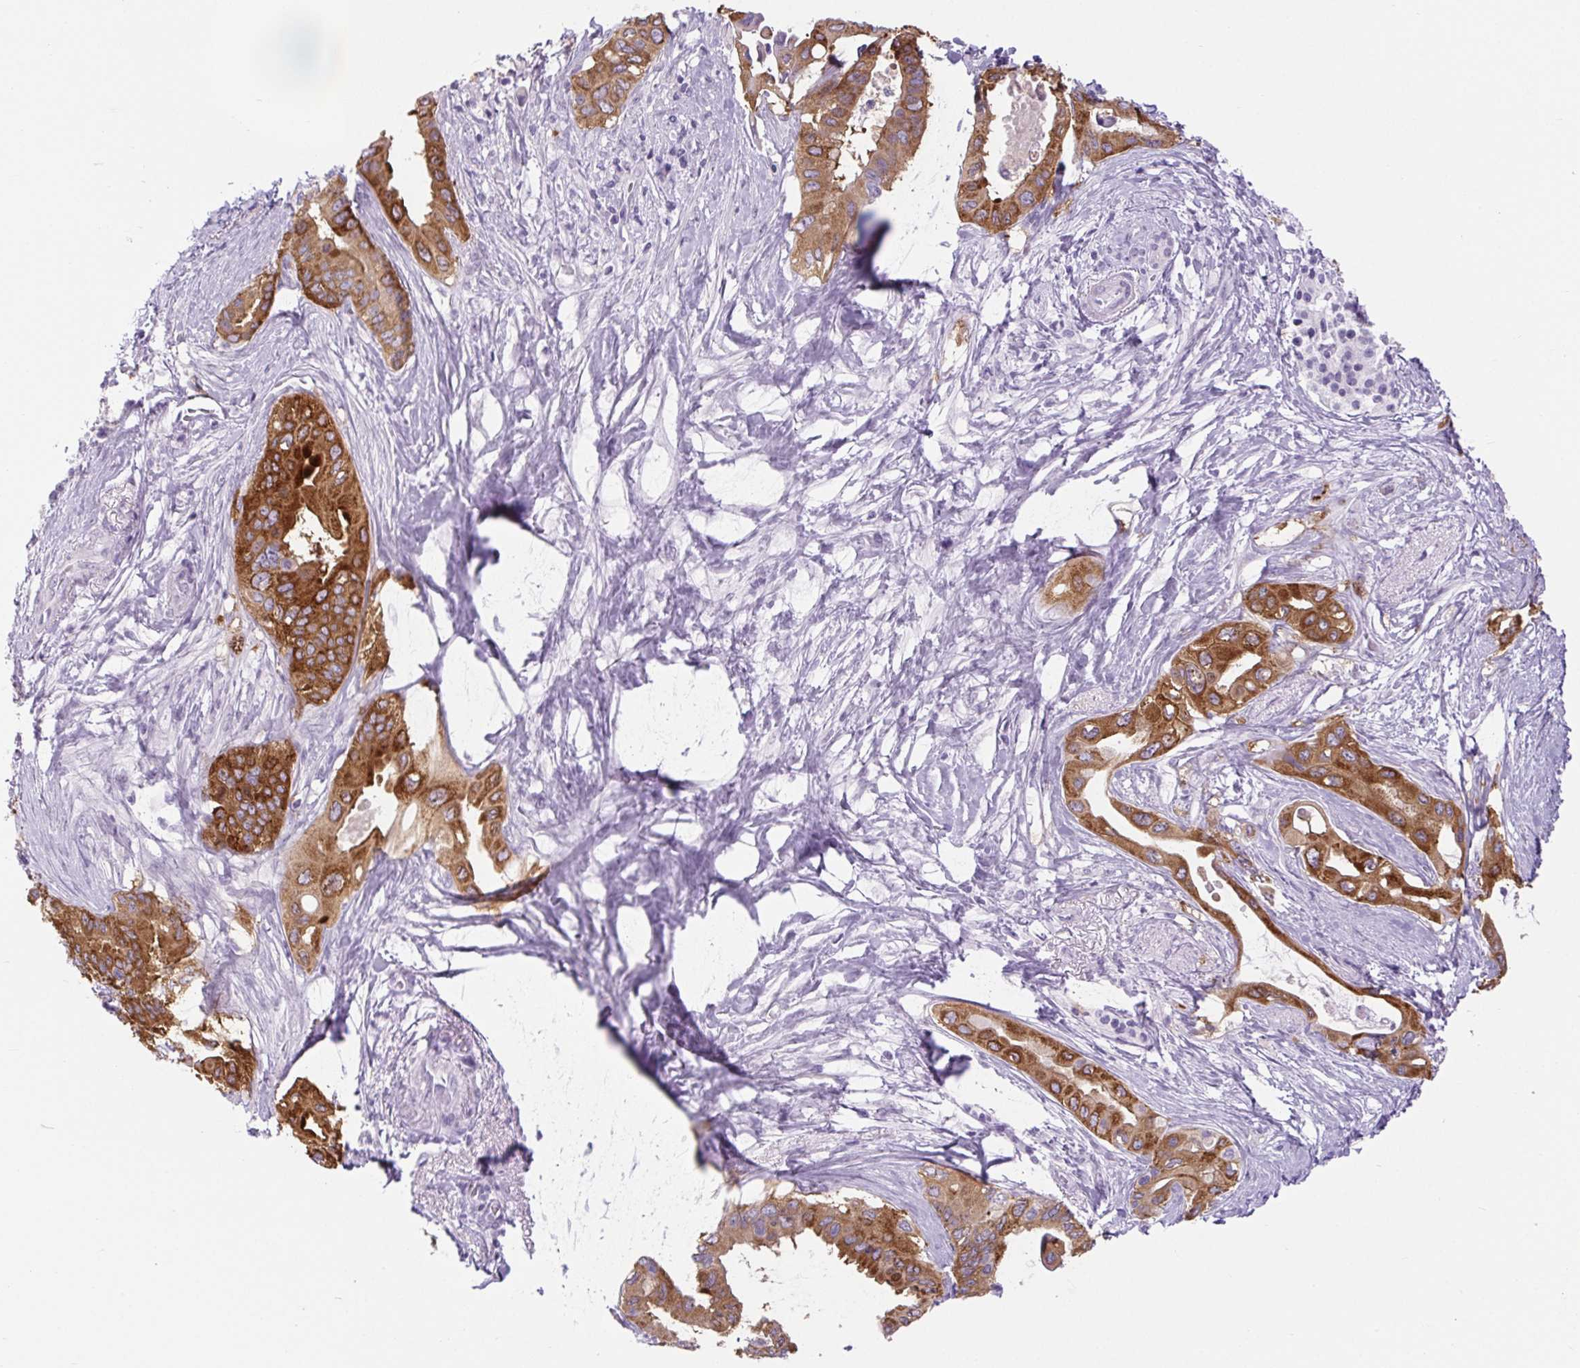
{"staining": {"intensity": "strong", "quantity": ">75%", "location": "cytoplasmic/membranous"}, "tissue": "pancreatic cancer", "cell_type": "Tumor cells", "image_type": "cancer", "snomed": [{"axis": "morphology", "description": "Adenocarcinoma, NOS"}, {"axis": "topography", "description": "Pancreas"}], "caption": "Immunohistochemical staining of human pancreatic adenocarcinoma demonstrates high levels of strong cytoplasmic/membranous positivity in approximately >75% of tumor cells.", "gene": "BCAS1", "patient": {"sex": "female", "age": 77}}